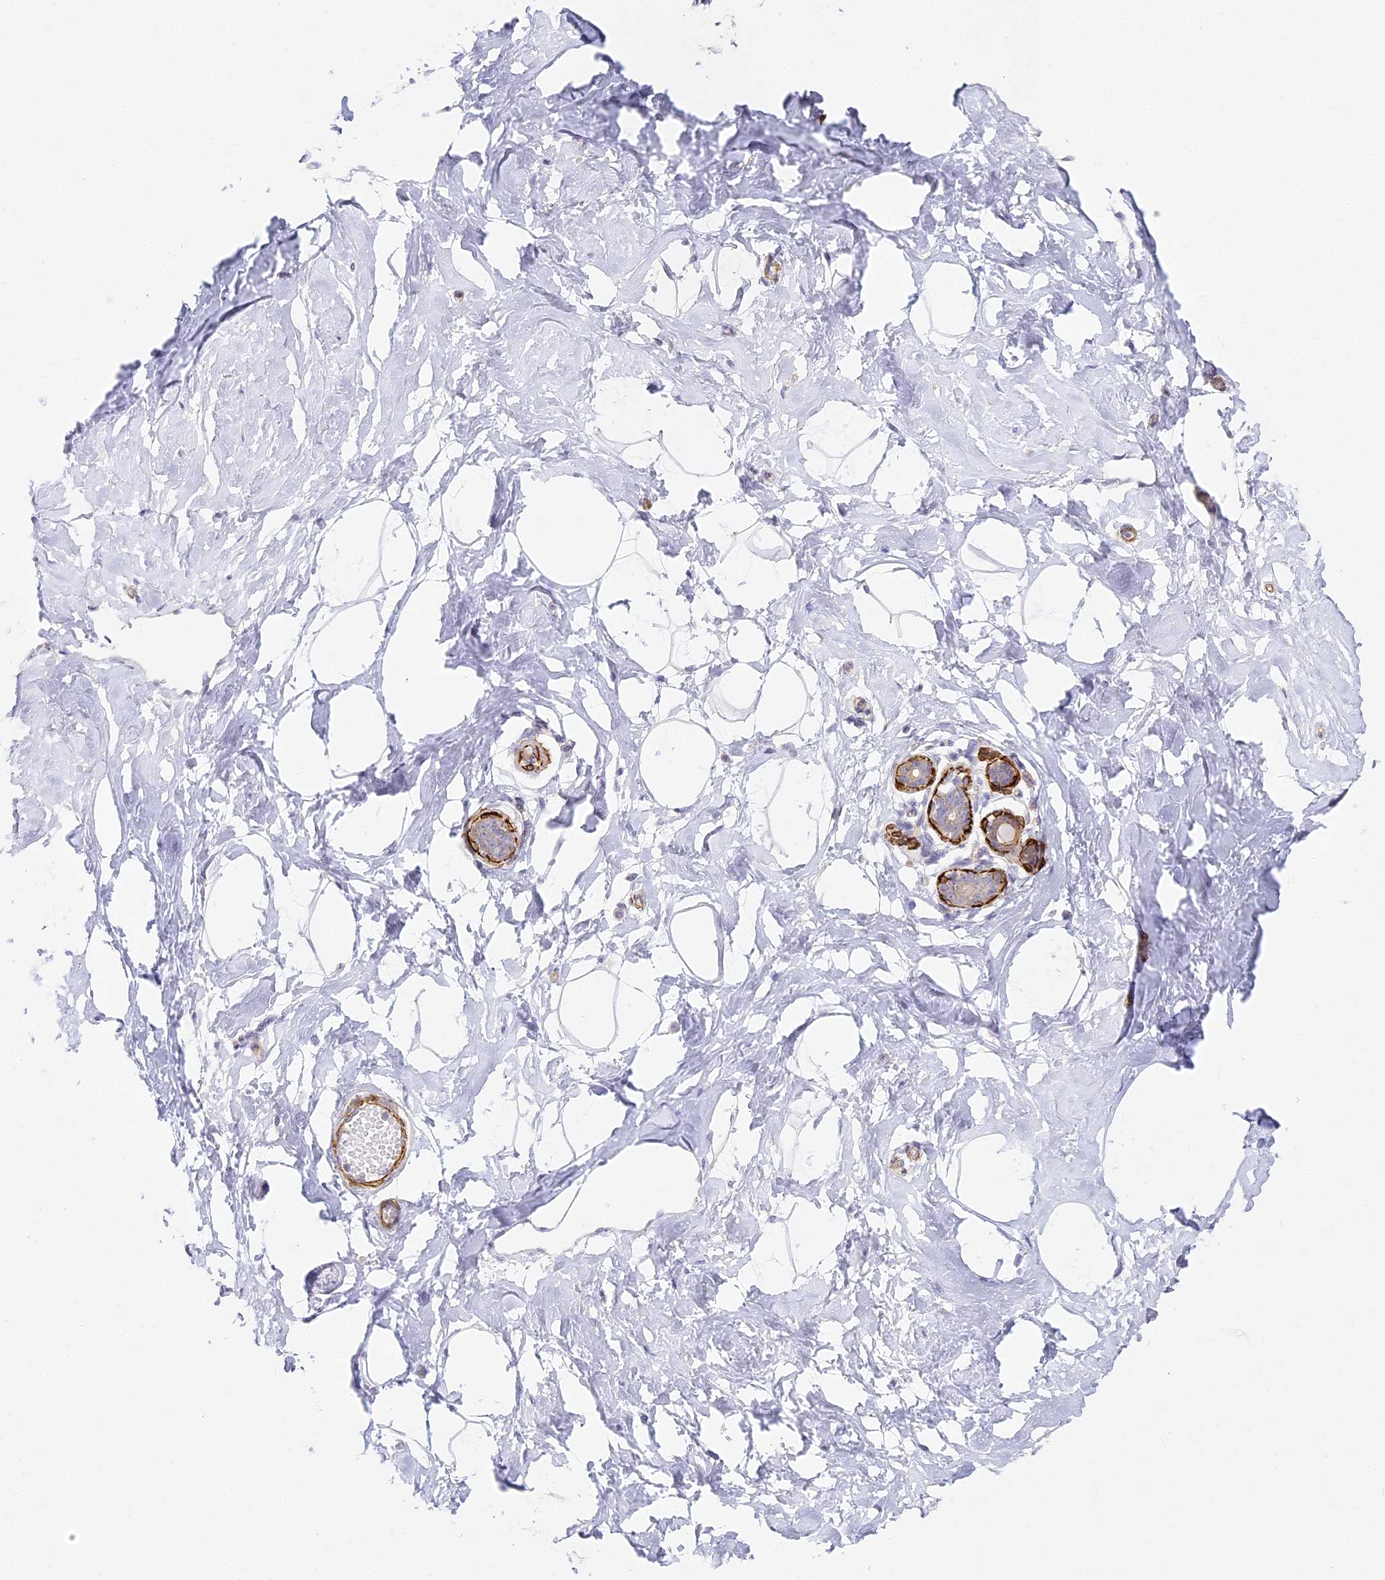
{"staining": {"intensity": "negative", "quantity": "none", "location": "none"}, "tissue": "breast", "cell_type": "Adipocytes", "image_type": "normal", "snomed": [{"axis": "morphology", "description": "Normal tissue, NOS"}, {"axis": "morphology", "description": "Adenoma, NOS"}, {"axis": "topography", "description": "Breast"}], "caption": "Immunohistochemistry (IHC) image of benign breast stained for a protein (brown), which exhibits no expression in adipocytes.", "gene": "MED28", "patient": {"sex": "female", "age": 23}}